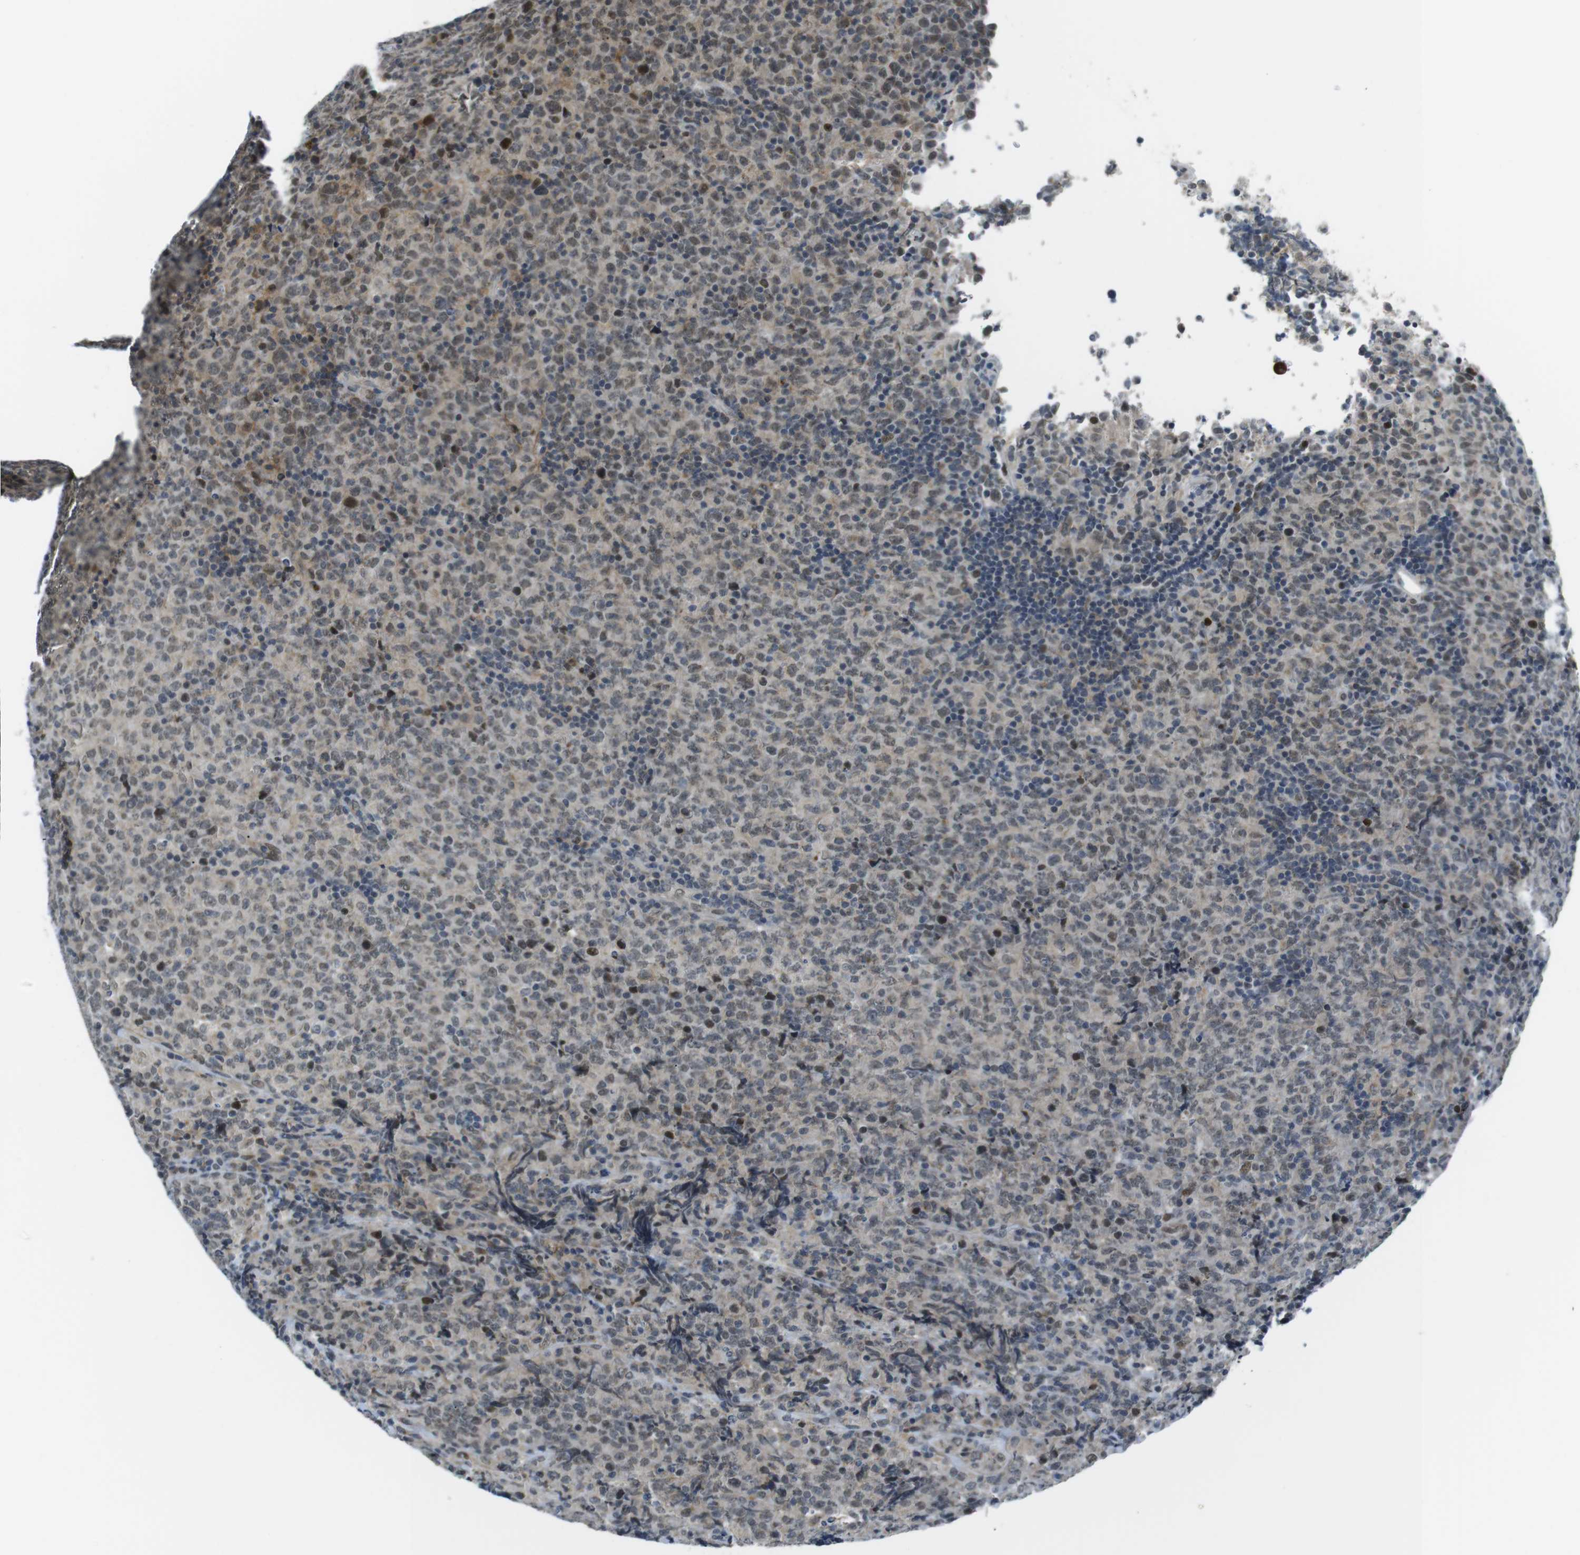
{"staining": {"intensity": "weak", "quantity": "25%-75%", "location": "nuclear"}, "tissue": "lymphoma", "cell_type": "Tumor cells", "image_type": "cancer", "snomed": [{"axis": "morphology", "description": "Malignant lymphoma, non-Hodgkin's type, High grade"}, {"axis": "topography", "description": "Tonsil"}], "caption": "Malignant lymphoma, non-Hodgkin's type (high-grade) stained with DAB IHC exhibits low levels of weak nuclear staining in about 25%-75% of tumor cells.", "gene": "USP7", "patient": {"sex": "female", "age": 36}}